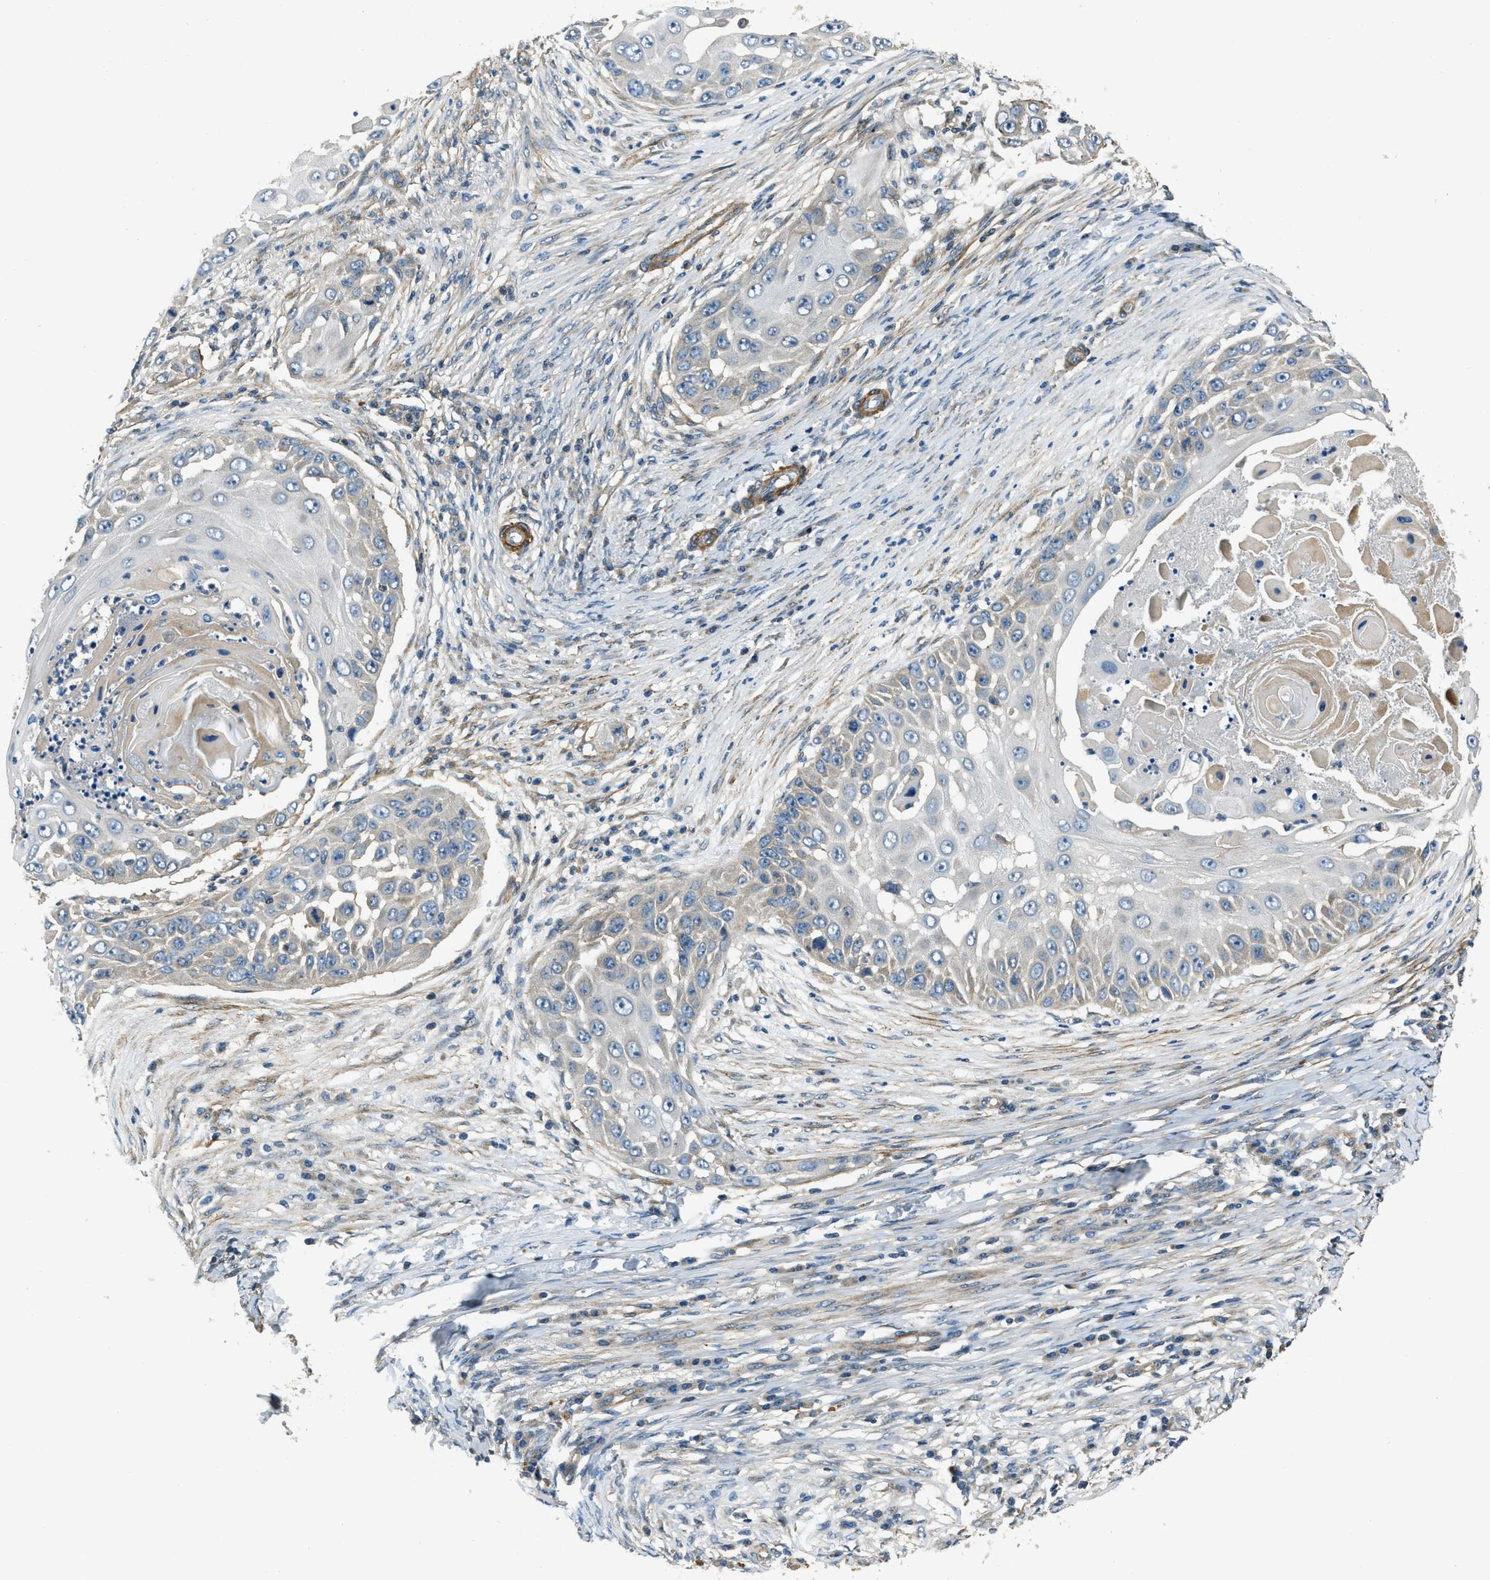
{"staining": {"intensity": "weak", "quantity": "<25%", "location": "cytoplasmic/membranous"}, "tissue": "skin cancer", "cell_type": "Tumor cells", "image_type": "cancer", "snomed": [{"axis": "morphology", "description": "Squamous cell carcinoma, NOS"}, {"axis": "topography", "description": "Skin"}], "caption": "Immunohistochemical staining of skin cancer (squamous cell carcinoma) demonstrates no significant expression in tumor cells.", "gene": "NUDCD3", "patient": {"sex": "female", "age": 44}}